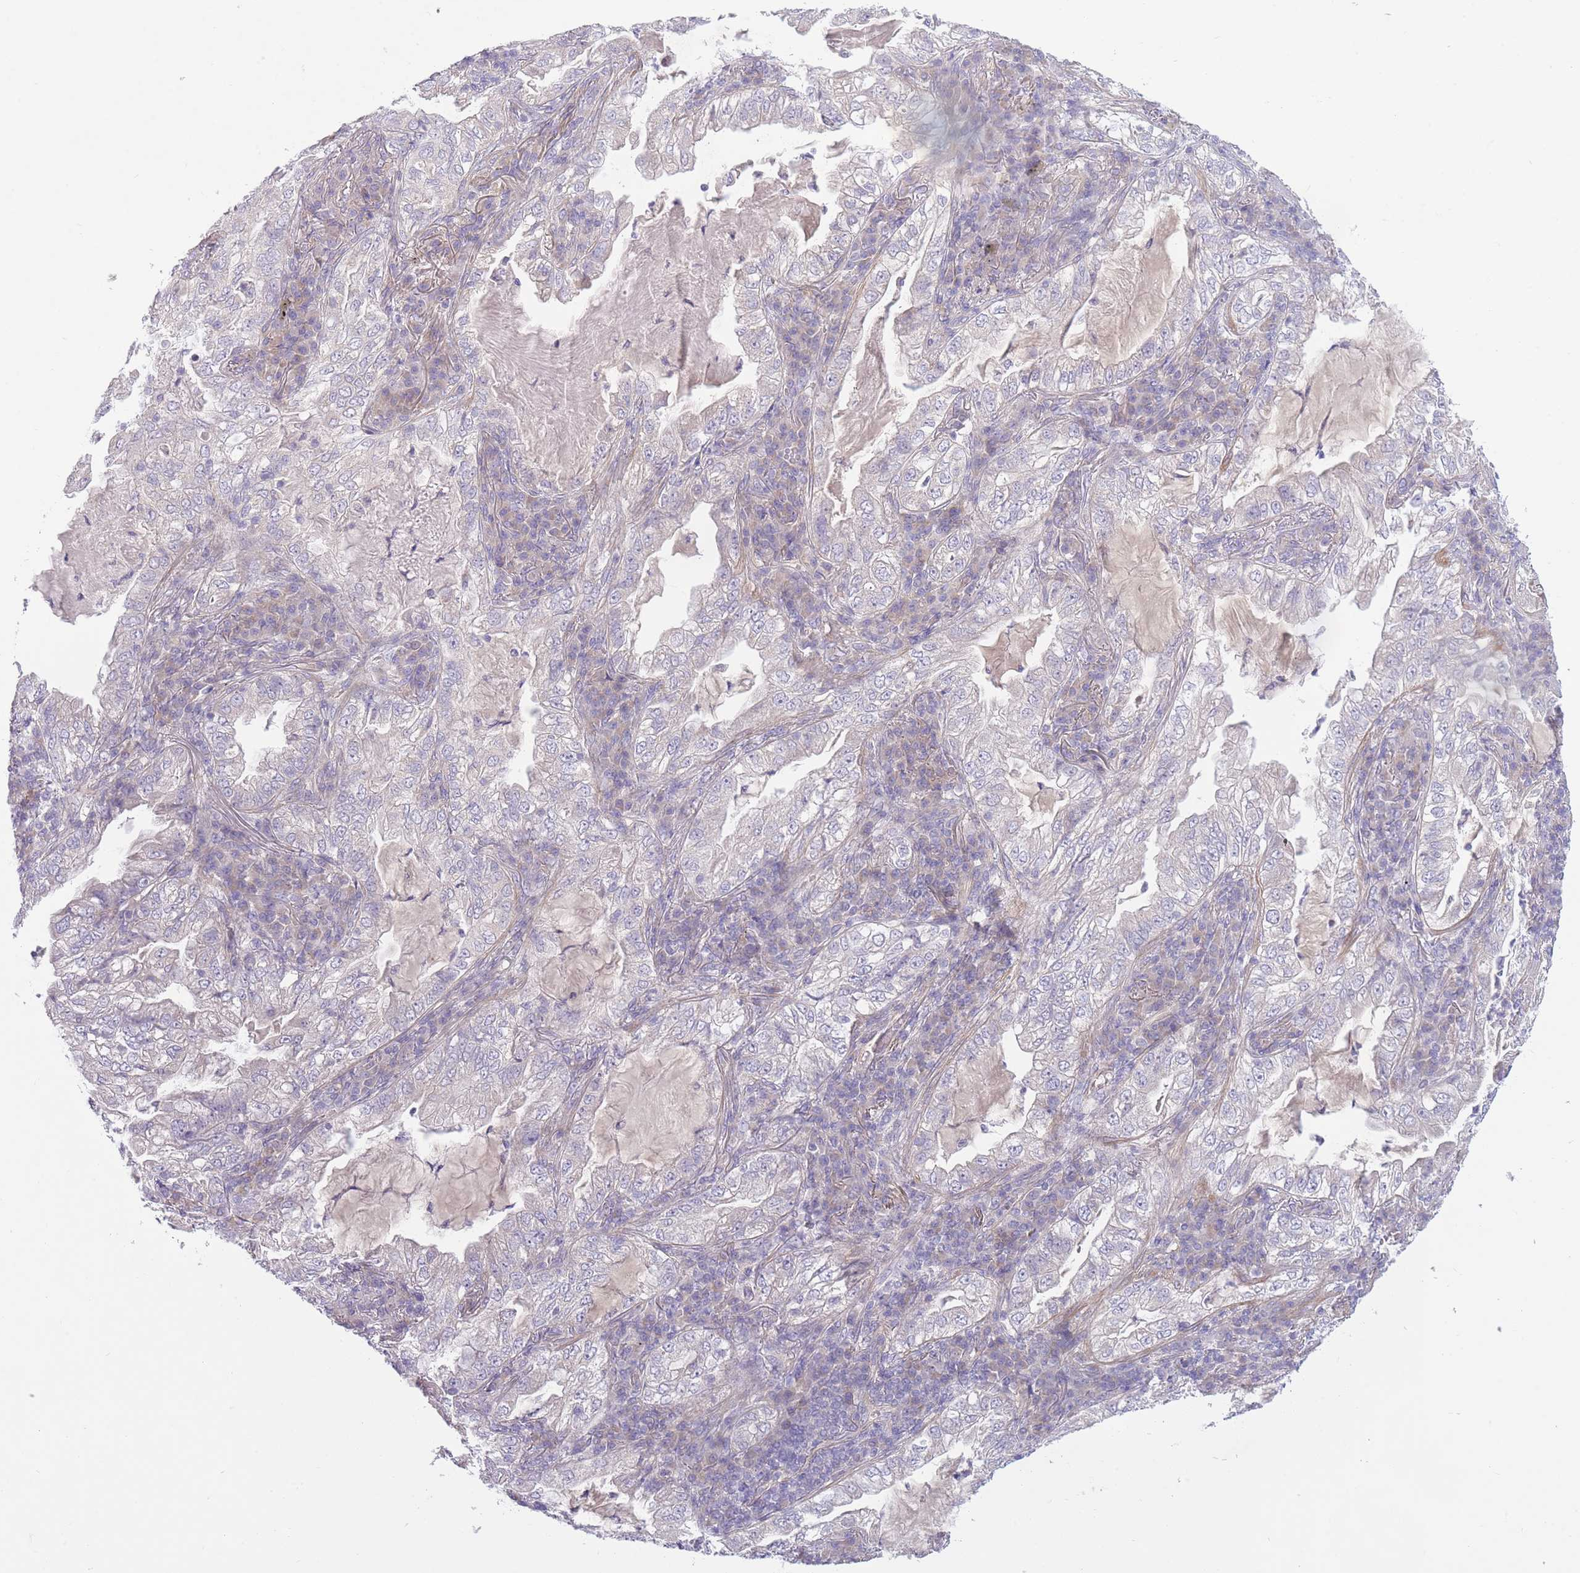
{"staining": {"intensity": "negative", "quantity": "none", "location": "none"}, "tissue": "lung cancer", "cell_type": "Tumor cells", "image_type": "cancer", "snomed": [{"axis": "morphology", "description": "Adenocarcinoma, NOS"}, {"axis": "topography", "description": "Lung"}], "caption": "DAB (3,3'-diaminobenzidine) immunohistochemical staining of lung cancer displays no significant positivity in tumor cells.", "gene": "PNPLA5", "patient": {"sex": "female", "age": 73}}